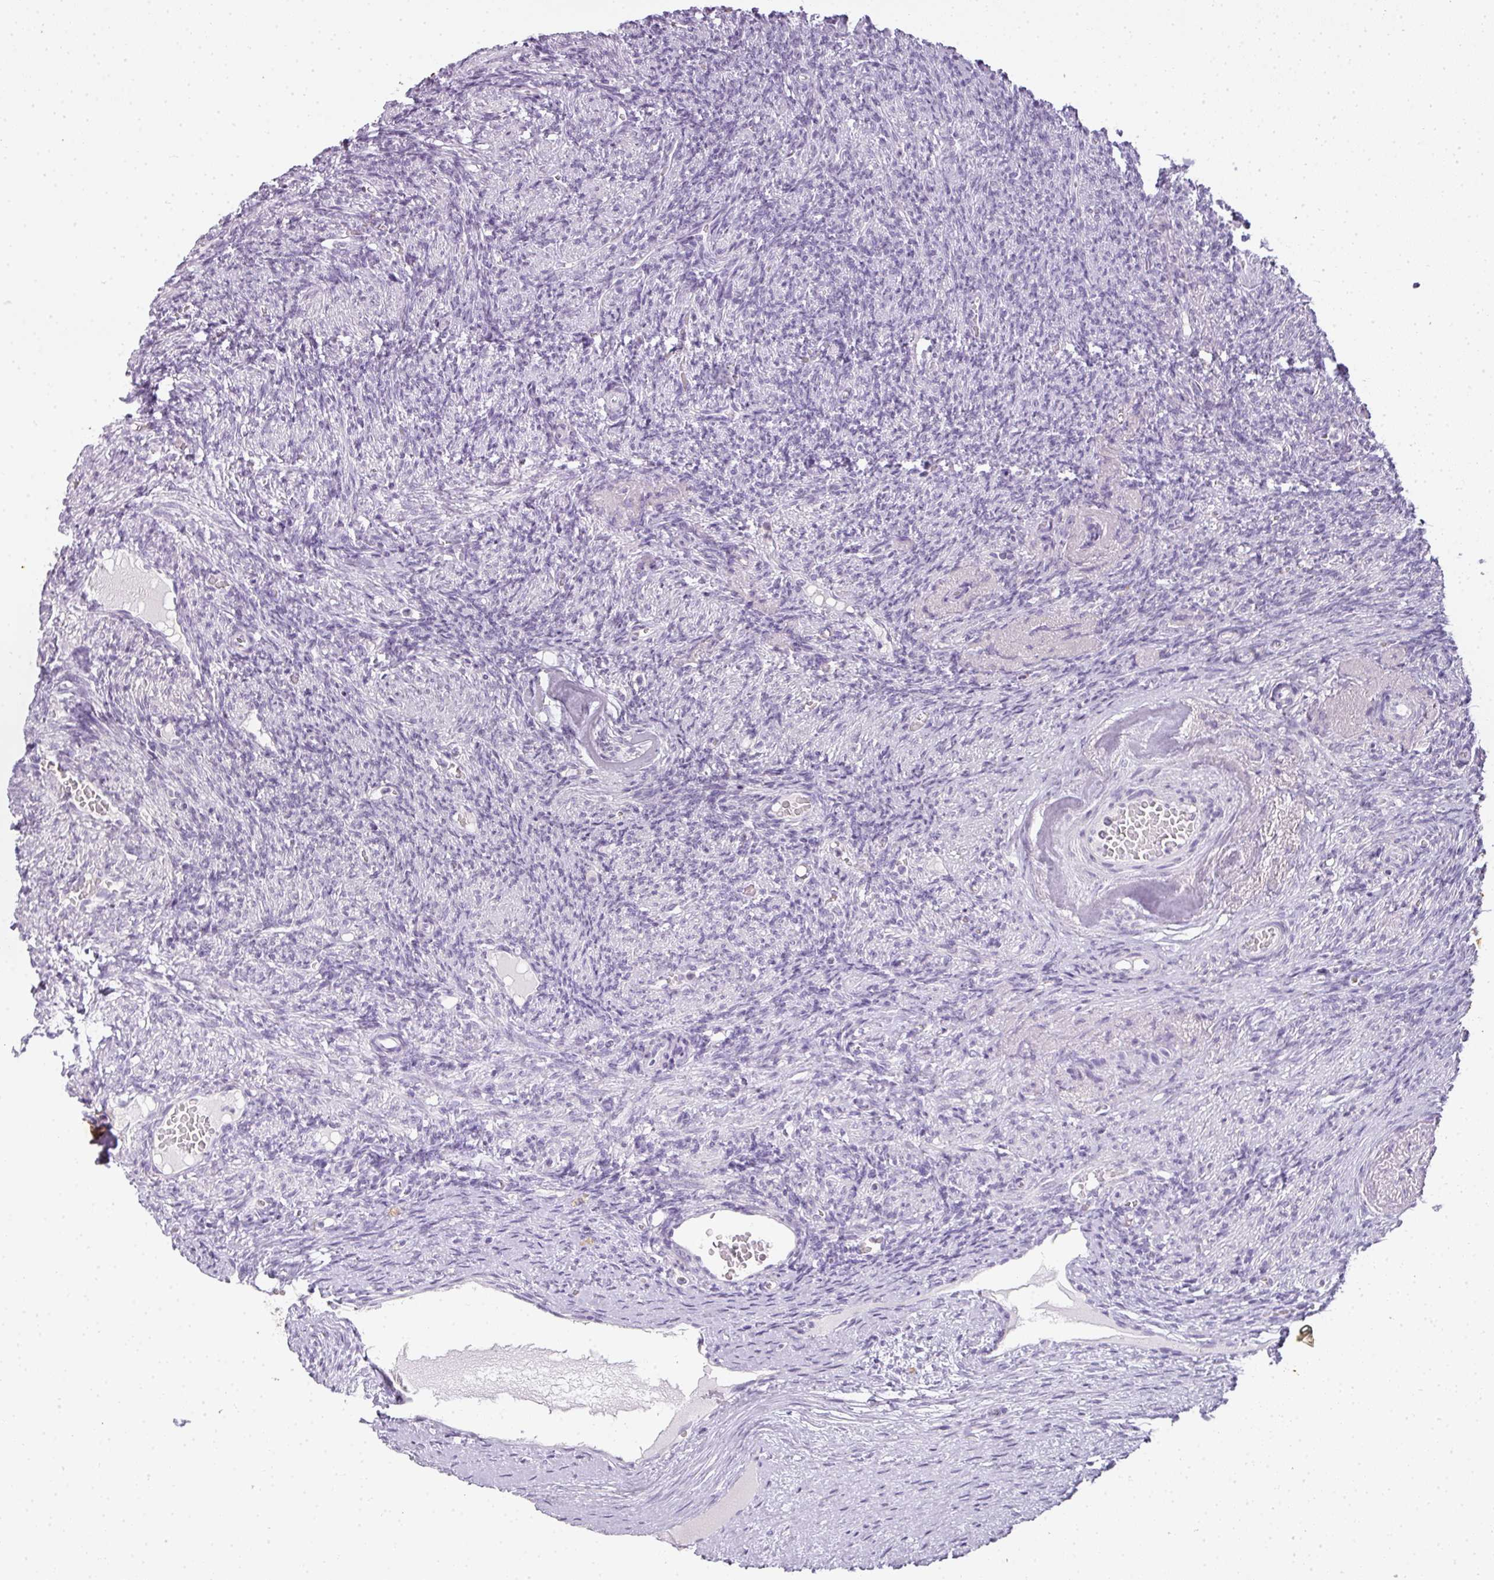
{"staining": {"intensity": "negative", "quantity": "none", "location": "none"}, "tissue": "ovary", "cell_type": "Follicle cells", "image_type": "normal", "snomed": [{"axis": "morphology", "description": "Normal tissue, NOS"}, {"axis": "topography", "description": "Ovary"}], "caption": "Follicle cells are negative for brown protein staining in normal ovary.", "gene": "RBMY1A1", "patient": {"sex": "female", "age": 51}}